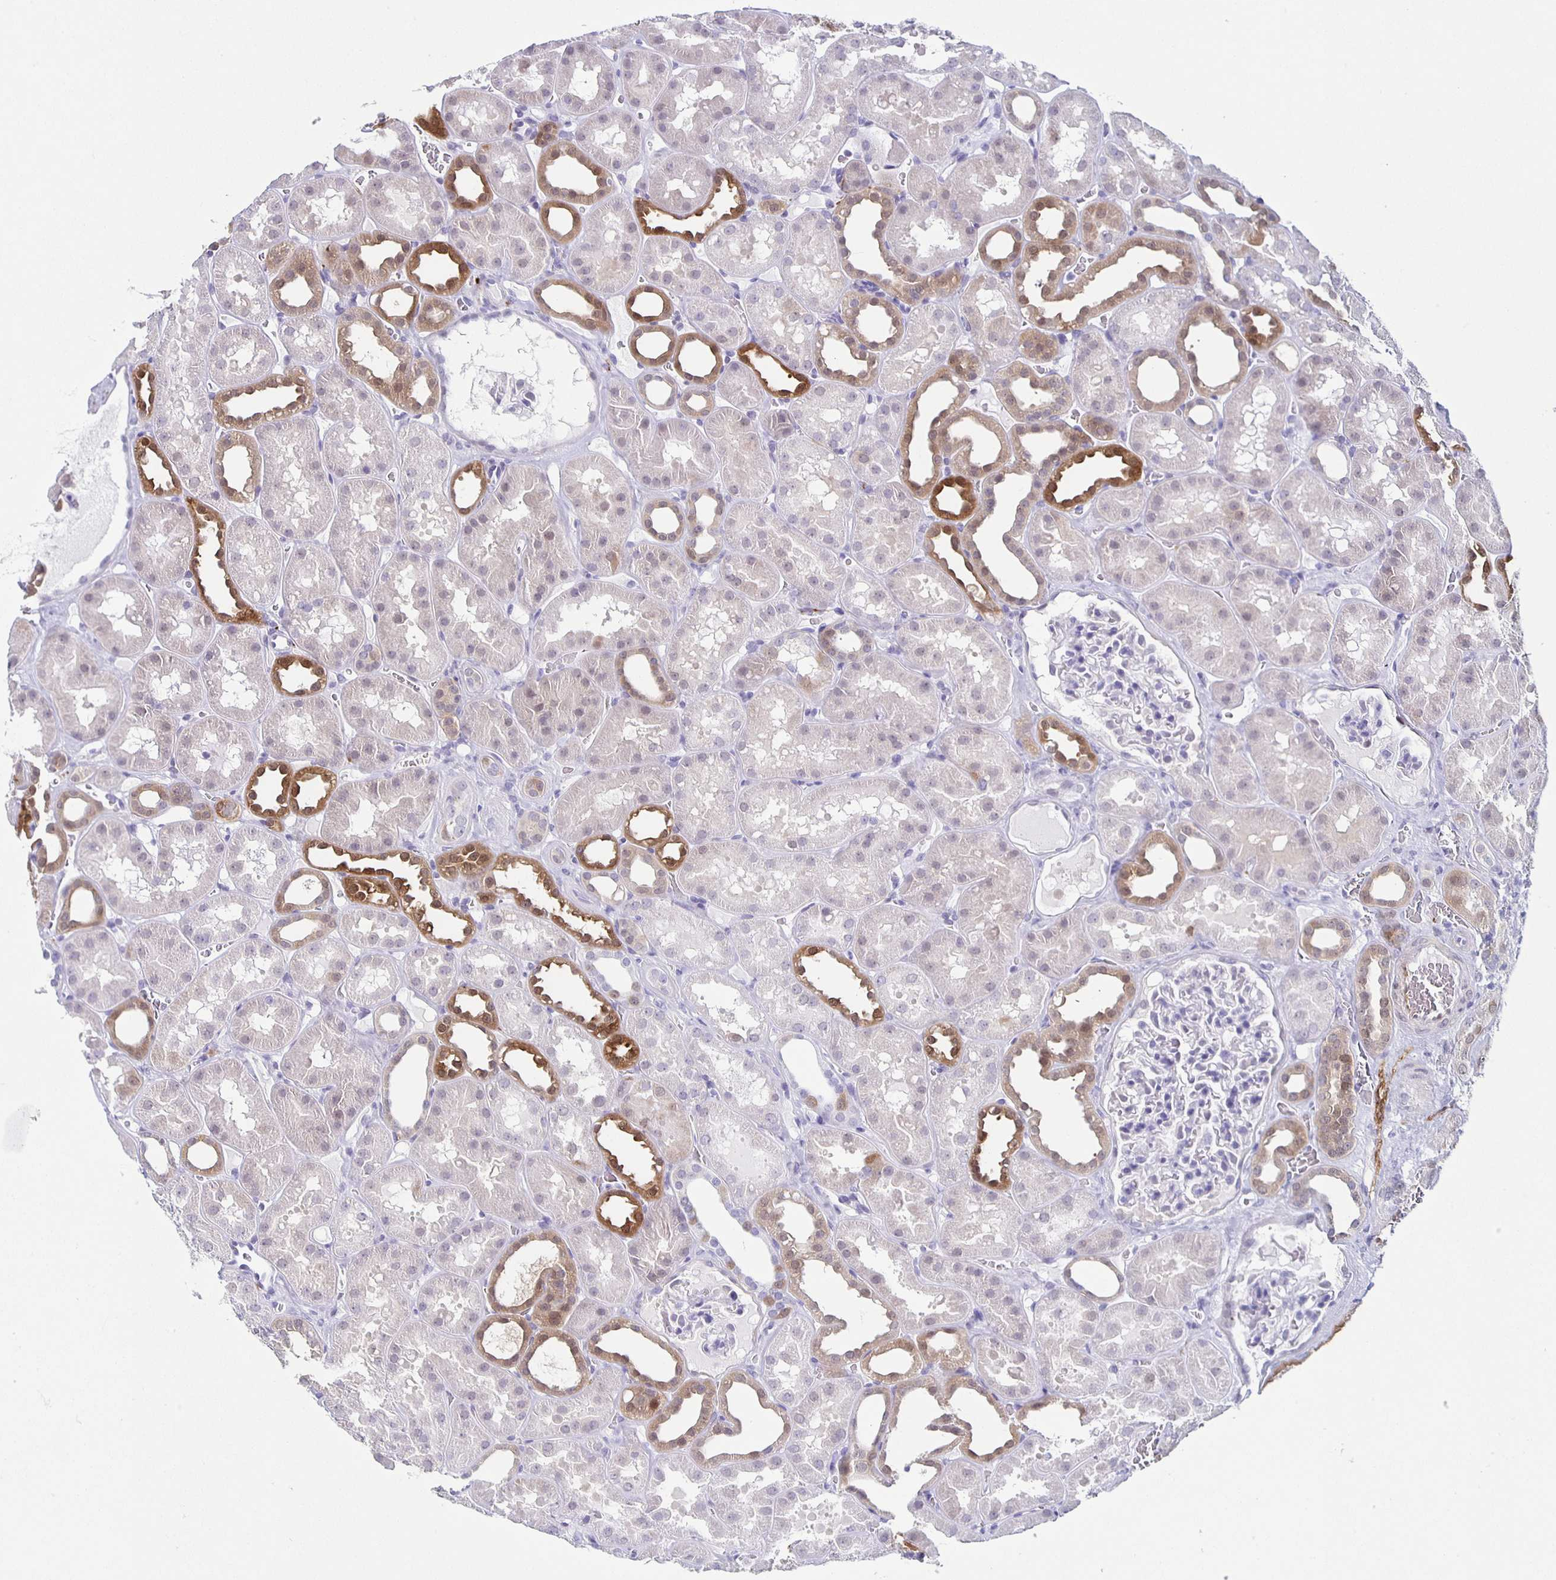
{"staining": {"intensity": "negative", "quantity": "none", "location": "none"}, "tissue": "kidney", "cell_type": "Cells in glomeruli", "image_type": "normal", "snomed": [{"axis": "morphology", "description": "Normal tissue, NOS"}, {"axis": "topography", "description": "Kidney"}], "caption": "The micrograph reveals no staining of cells in glomeruli in unremarkable kidney.", "gene": "TPPP", "patient": {"sex": "female", "age": 41}}